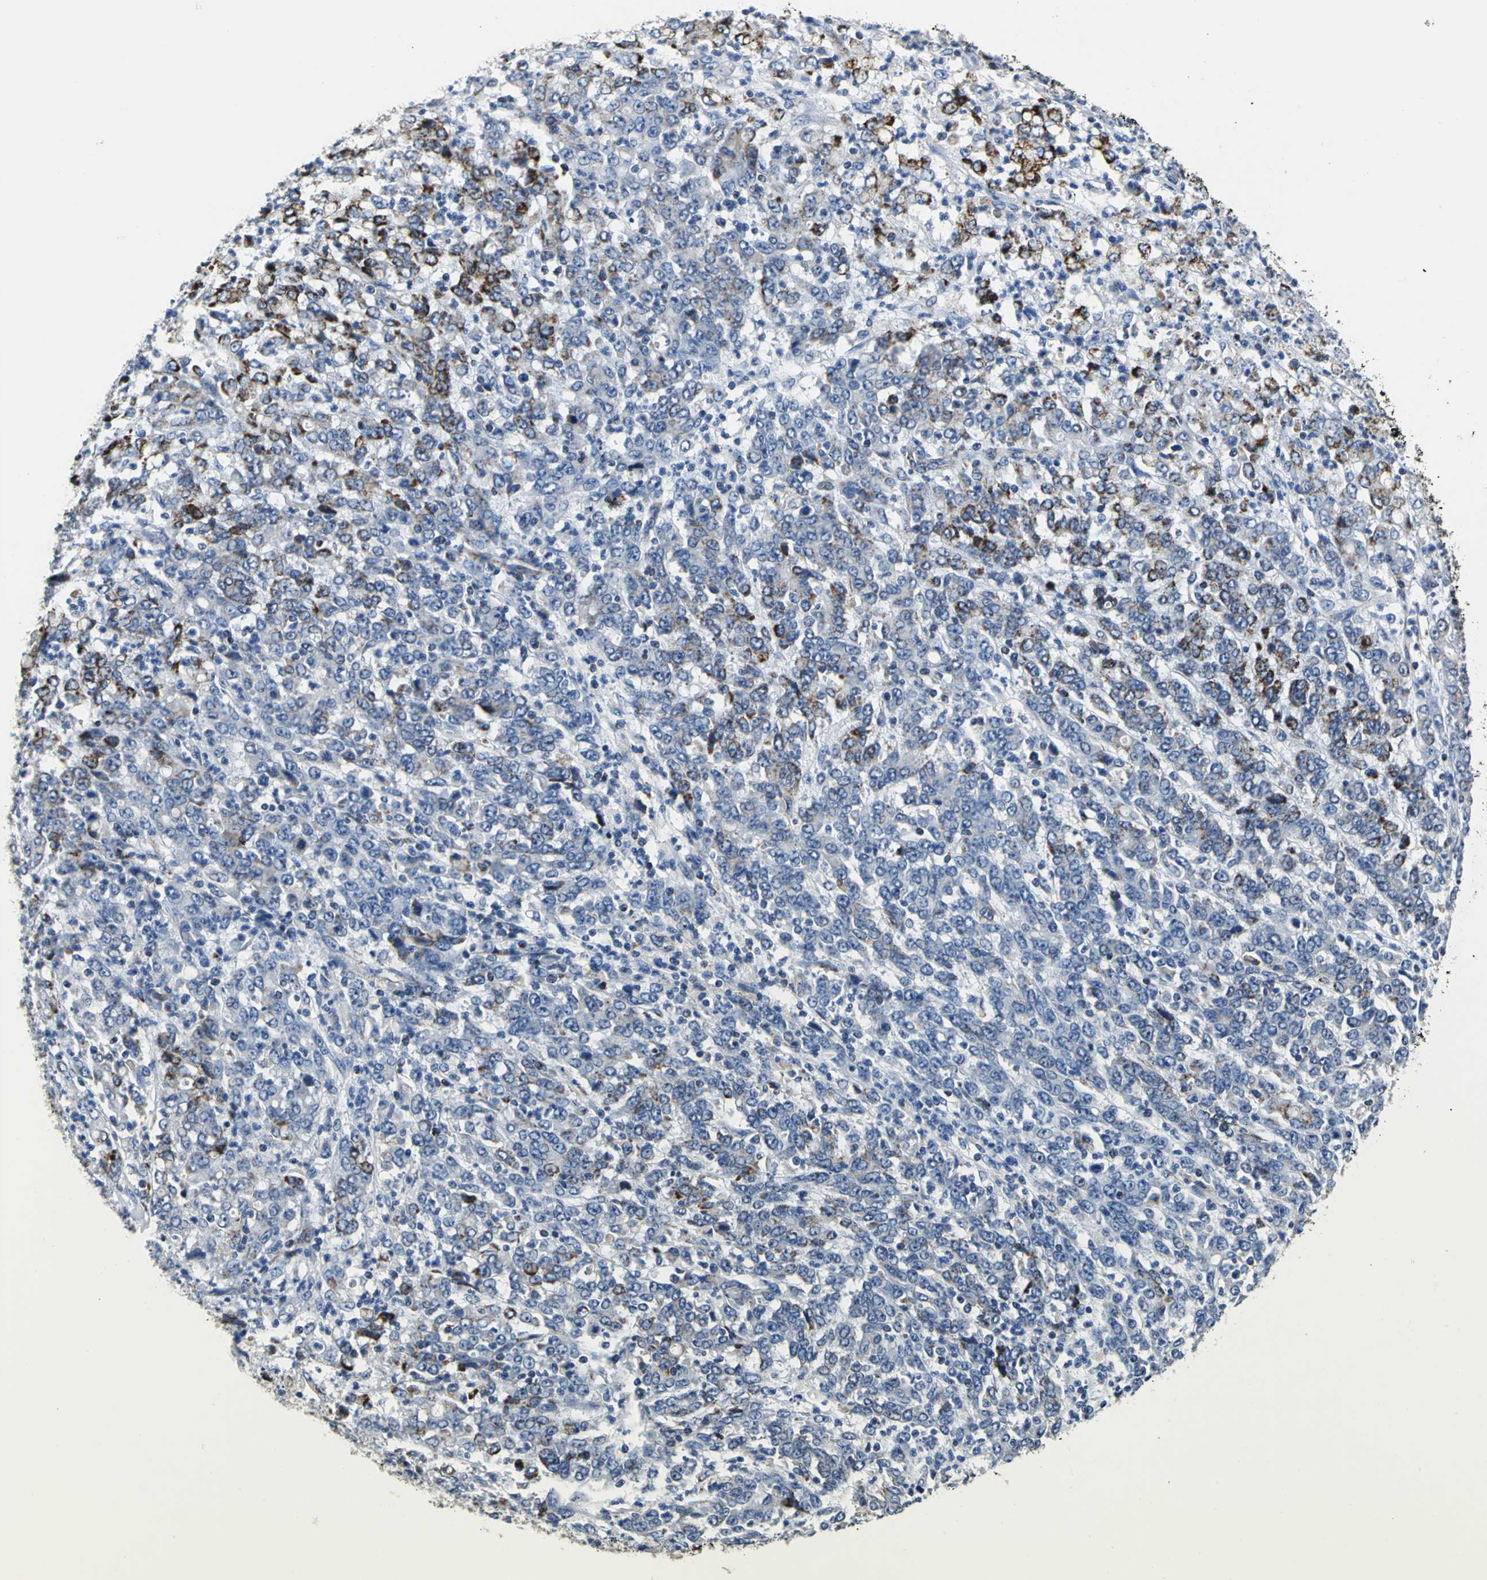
{"staining": {"intensity": "weak", "quantity": ">75%", "location": "cytoplasmic/membranous"}, "tissue": "stomach cancer", "cell_type": "Tumor cells", "image_type": "cancer", "snomed": [{"axis": "morphology", "description": "Adenocarcinoma, NOS"}, {"axis": "topography", "description": "Stomach, lower"}], "caption": "Stomach adenocarcinoma tissue reveals weak cytoplasmic/membranous positivity in approximately >75% of tumor cells, visualized by immunohistochemistry. (IHC, brightfield microscopy, high magnification).", "gene": "IFI6", "patient": {"sex": "female", "age": 71}}